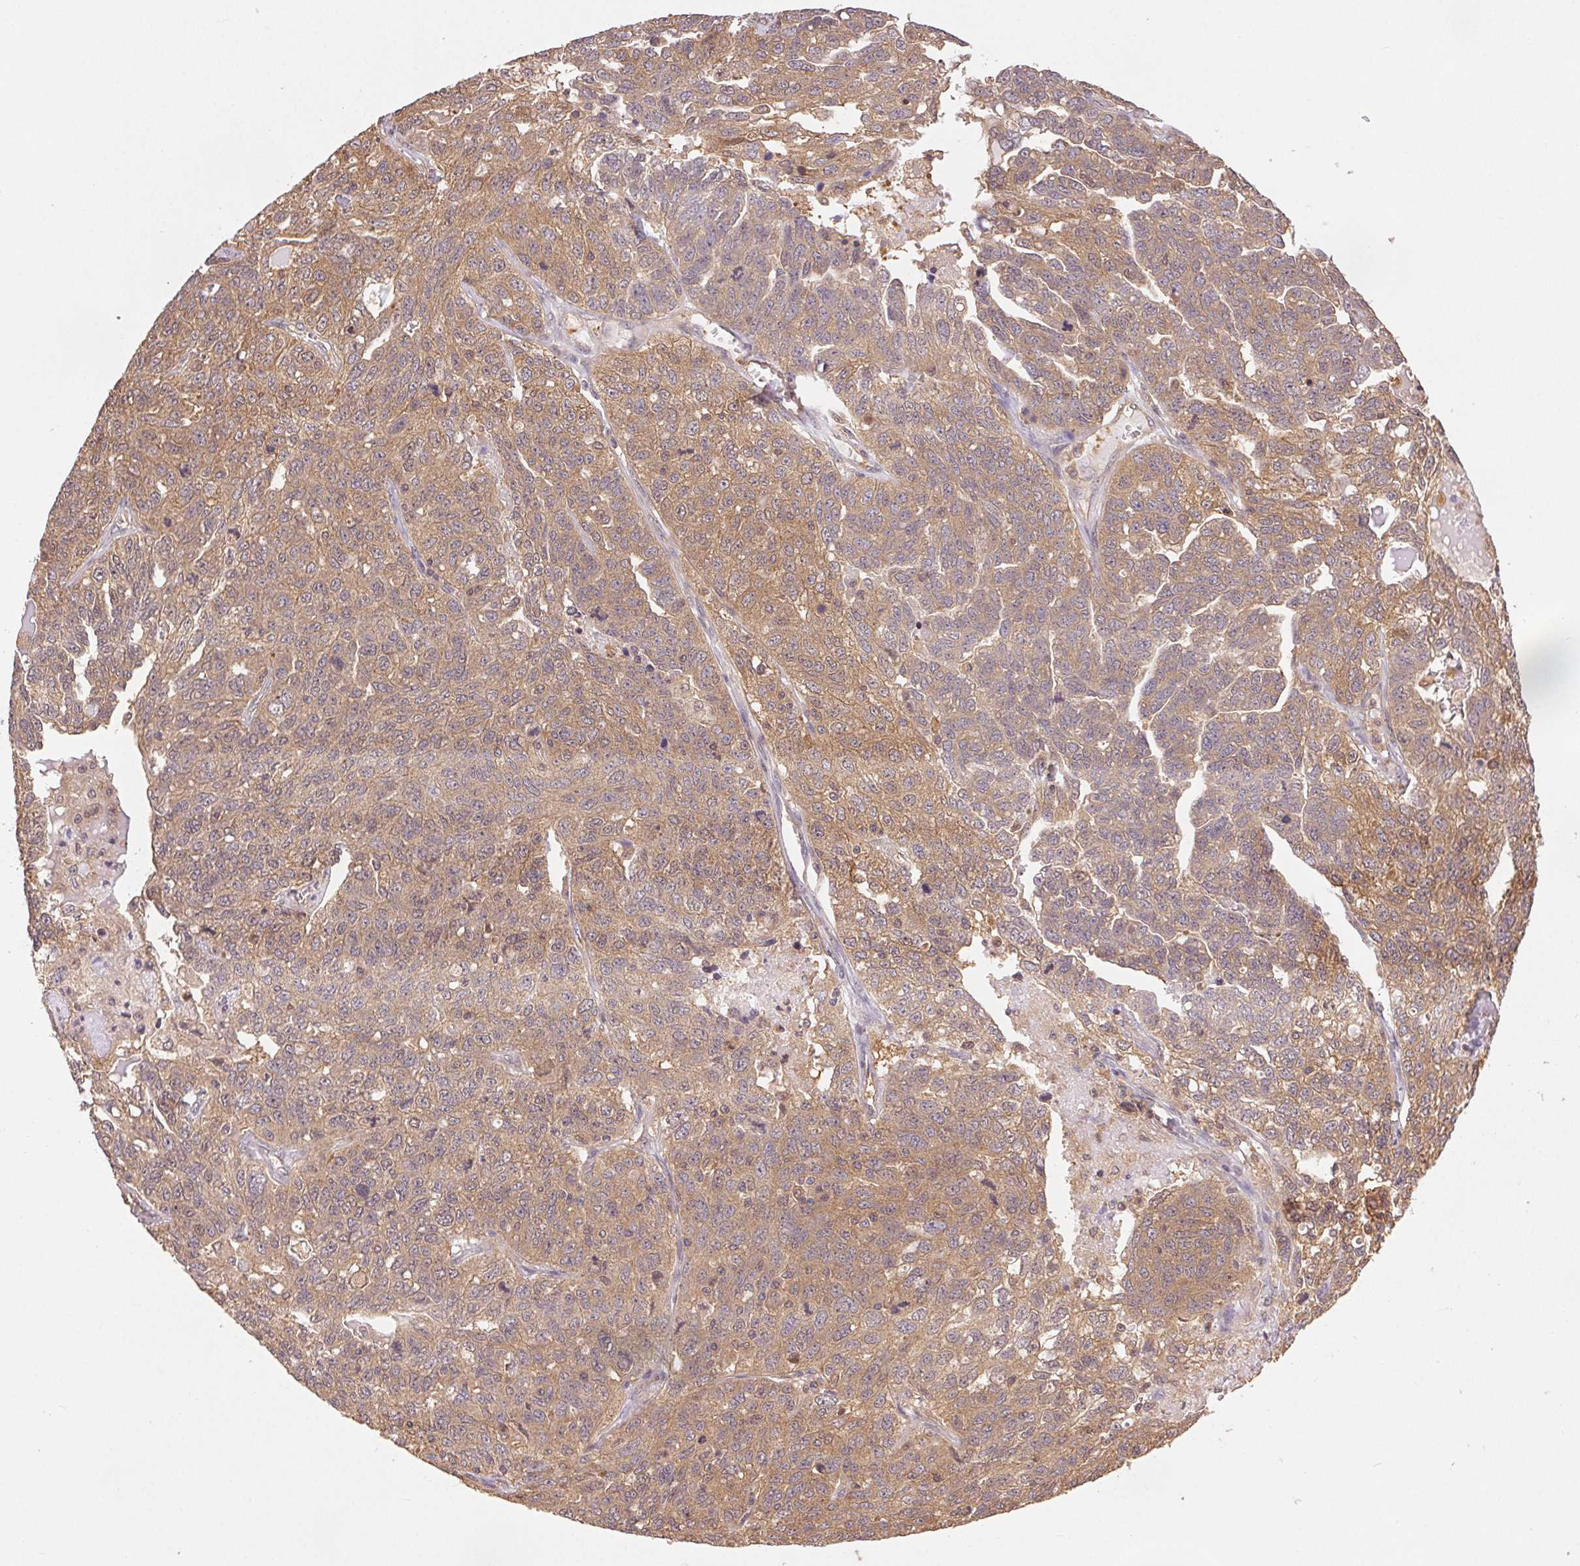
{"staining": {"intensity": "weak", "quantity": ">75%", "location": "cytoplasmic/membranous"}, "tissue": "ovarian cancer", "cell_type": "Tumor cells", "image_type": "cancer", "snomed": [{"axis": "morphology", "description": "Cystadenocarcinoma, serous, NOS"}, {"axis": "topography", "description": "Ovary"}], "caption": "Weak cytoplasmic/membranous staining is seen in approximately >75% of tumor cells in ovarian serous cystadenocarcinoma. (DAB (3,3'-diaminobenzidine) IHC, brown staining for protein, blue staining for nuclei).", "gene": "GDI2", "patient": {"sex": "female", "age": 71}}